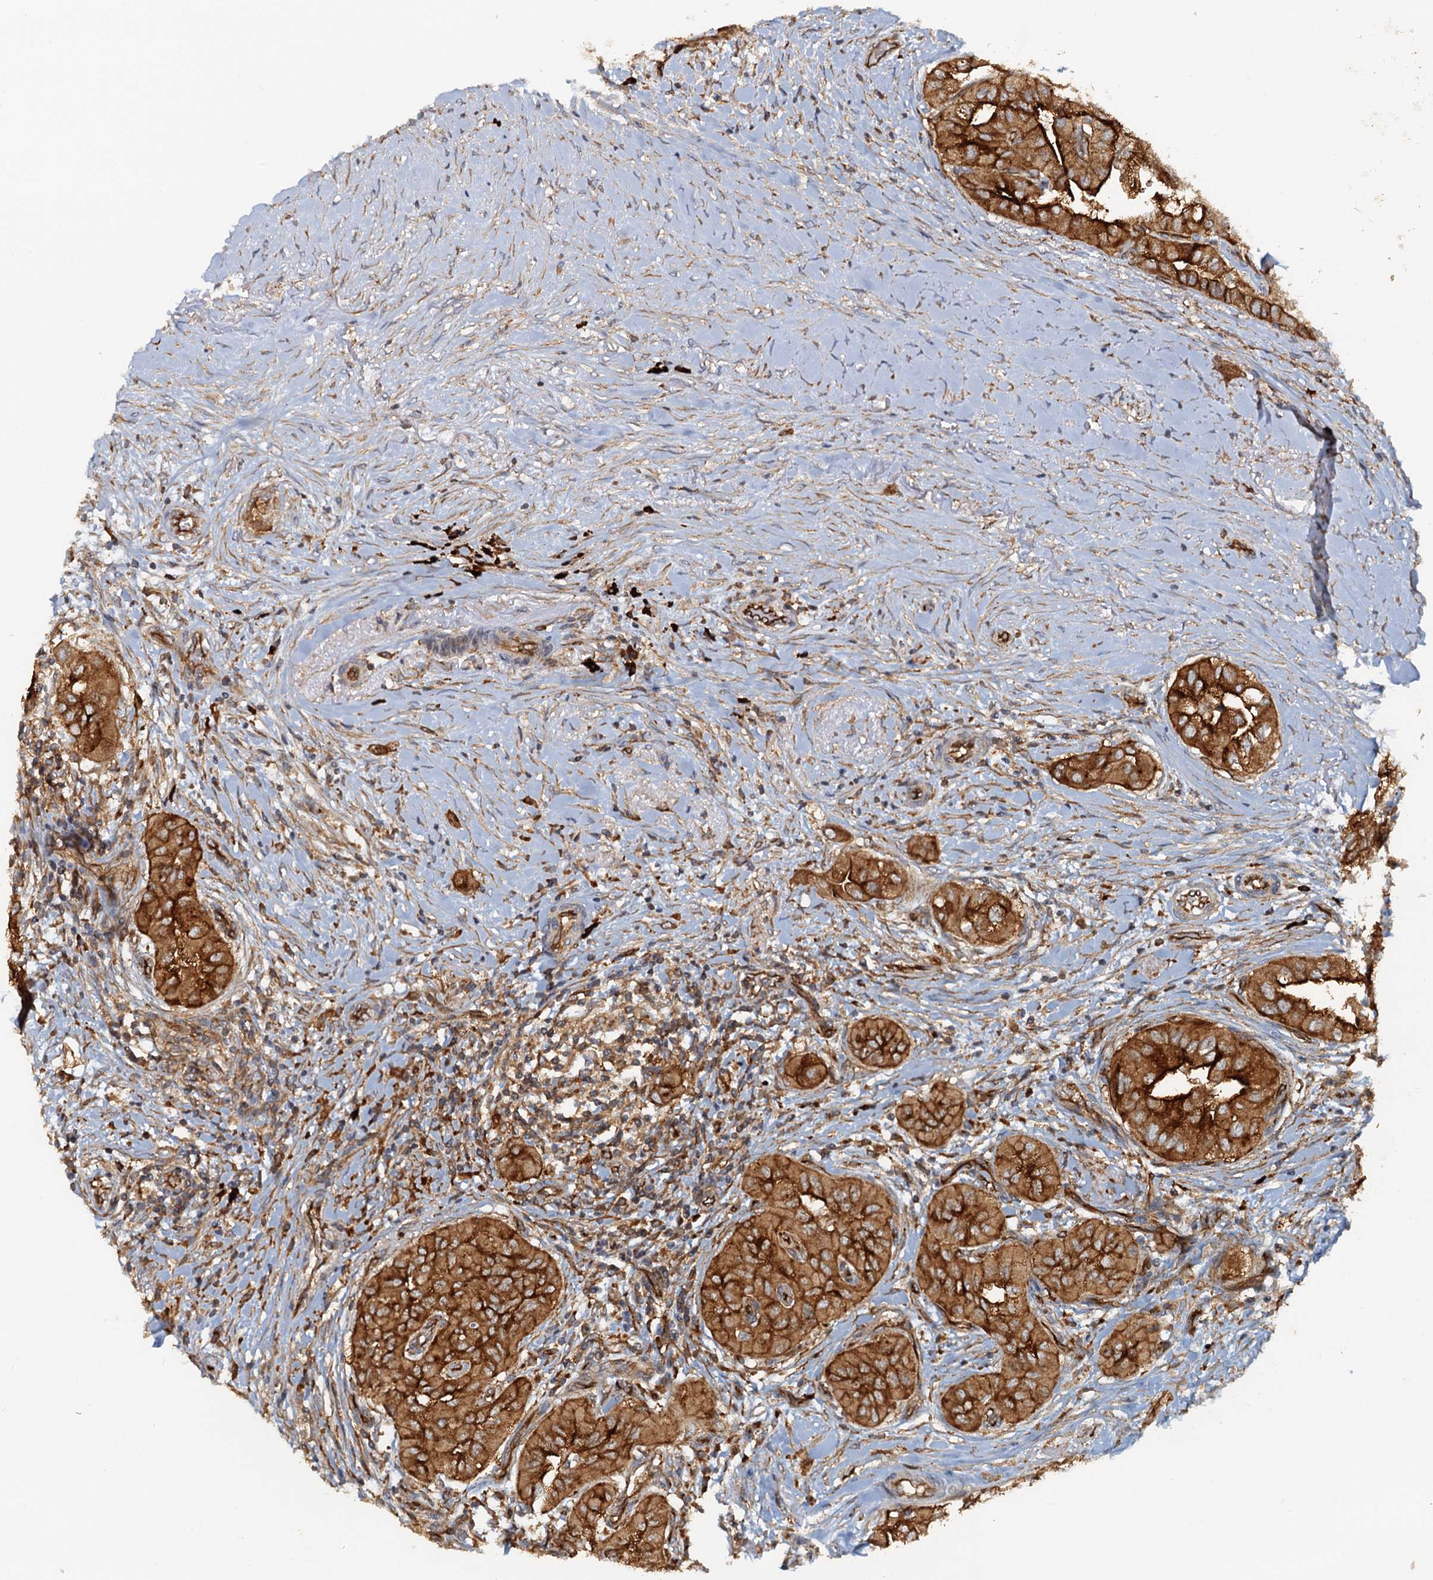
{"staining": {"intensity": "strong", "quantity": ">75%", "location": "cytoplasmic/membranous"}, "tissue": "thyroid cancer", "cell_type": "Tumor cells", "image_type": "cancer", "snomed": [{"axis": "morphology", "description": "Papillary adenocarcinoma, NOS"}, {"axis": "topography", "description": "Thyroid gland"}], "caption": "Immunohistochemical staining of thyroid cancer (papillary adenocarcinoma) shows high levels of strong cytoplasmic/membranous positivity in about >75% of tumor cells. The staining was performed using DAB to visualize the protein expression in brown, while the nuclei were stained in blue with hematoxylin (Magnification: 20x).", "gene": "NIPAL3", "patient": {"sex": "female", "age": 59}}